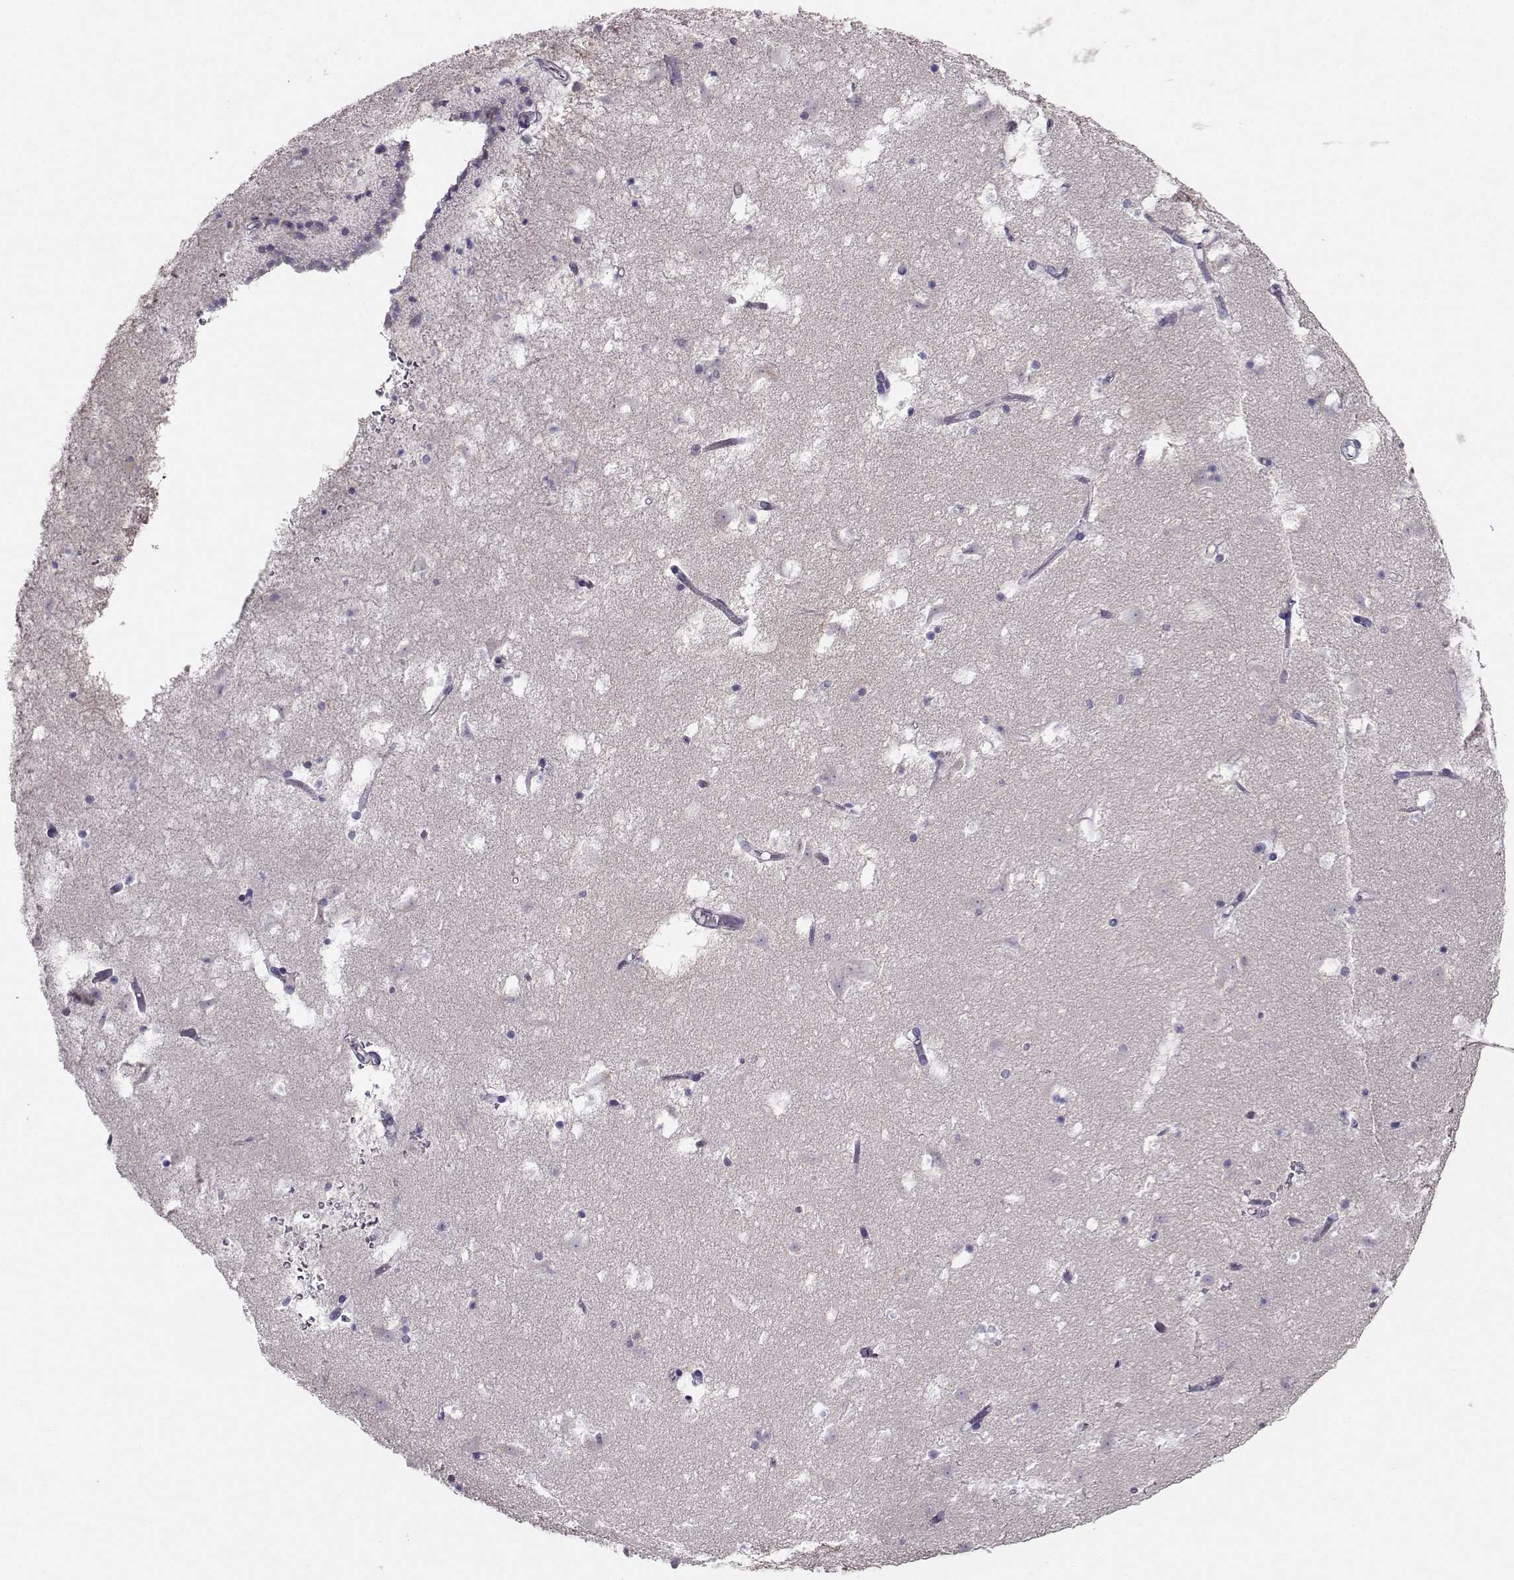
{"staining": {"intensity": "negative", "quantity": "none", "location": "none"}, "tissue": "caudate", "cell_type": "Glial cells", "image_type": "normal", "snomed": [{"axis": "morphology", "description": "Normal tissue, NOS"}, {"axis": "topography", "description": "Lateral ventricle wall"}], "caption": "IHC photomicrograph of normal caudate: caudate stained with DAB reveals no significant protein staining in glial cells. (Stains: DAB (3,3'-diaminobenzidine) immunohistochemistry (IHC) with hematoxylin counter stain, Microscopy: brightfield microscopy at high magnification).", "gene": "PGK1", "patient": {"sex": "female", "age": 42}}